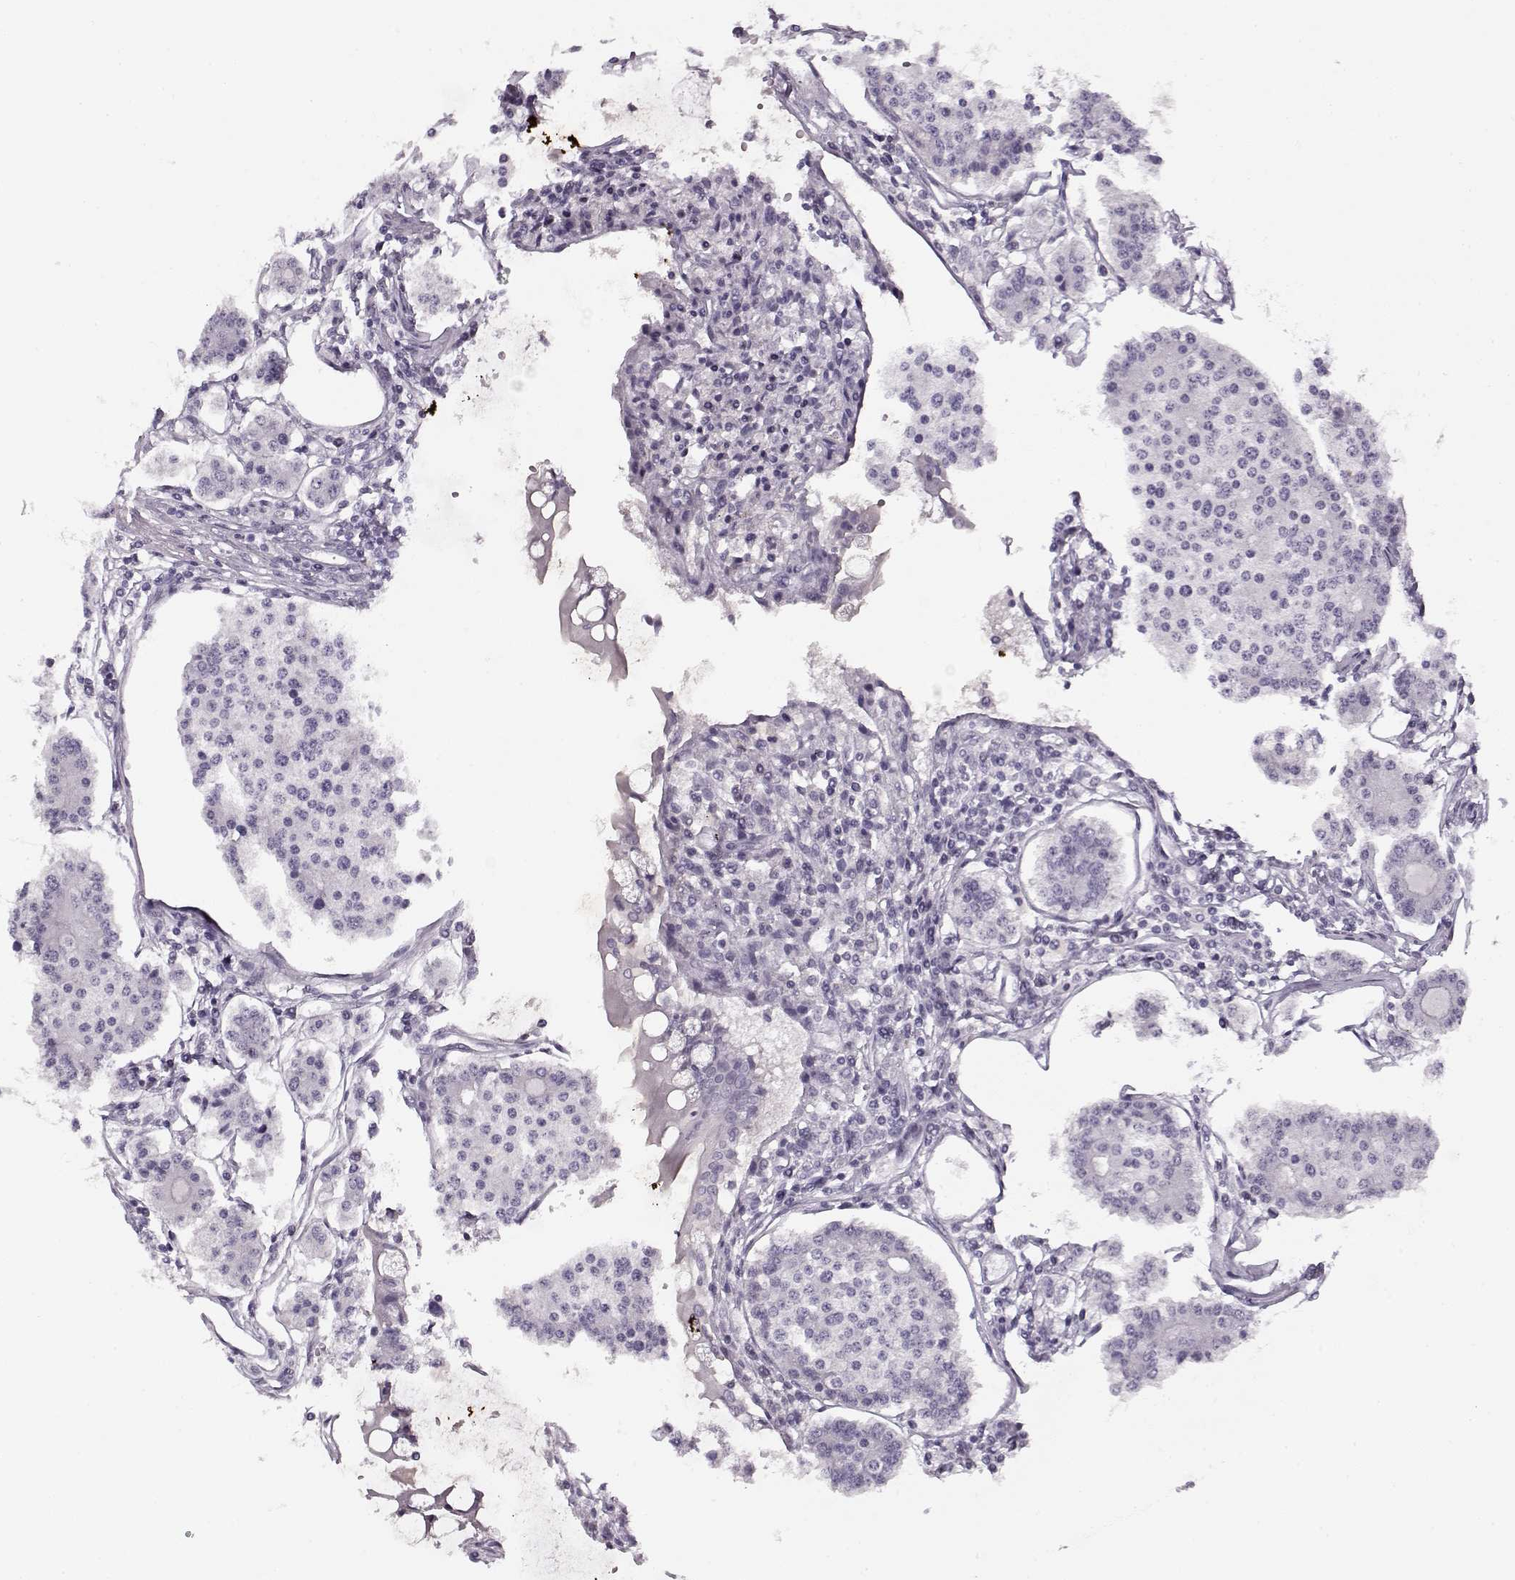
{"staining": {"intensity": "negative", "quantity": "none", "location": "none"}, "tissue": "carcinoid", "cell_type": "Tumor cells", "image_type": "cancer", "snomed": [{"axis": "morphology", "description": "Carcinoid, malignant, NOS"}, {"axis": "topography", "description": "Small intestine"}], "caption": "IHC photomicrograph of human carcinoid stained for a protein (brown), which demonstrates no staining in tumor cells. The staining is performed using DAB brown chromogen with nuclei counter-stained in using hematoxylin.", "gene": "PNMT", "patient": {"sex": "female", "age": 65}}